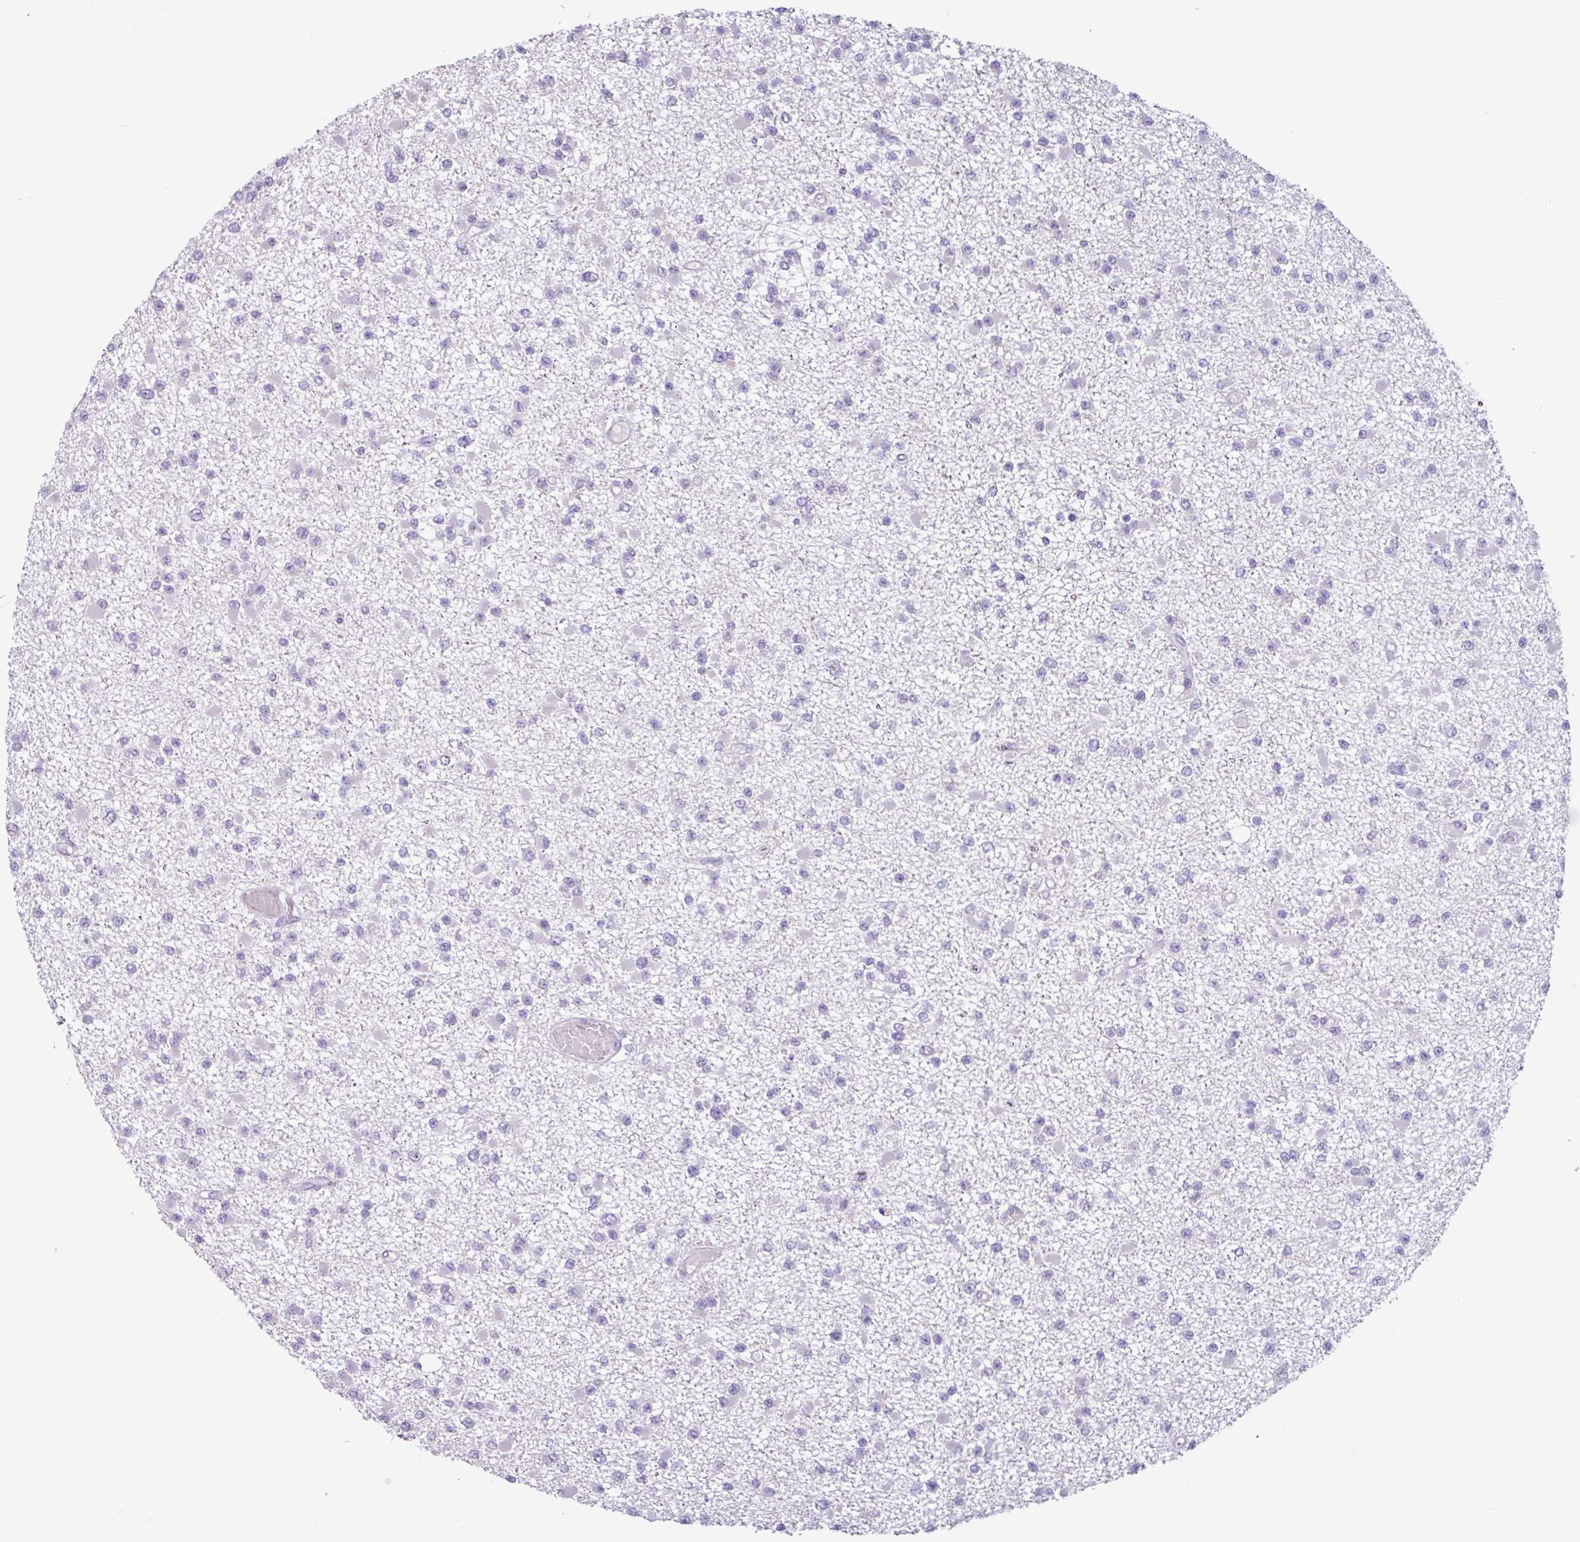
{"staining": {"intensity": "negative", "quantity": "none", "location": "none"}, "tissue": "glioma", "cell_type": "Tumor cells", "image_type": "cancer", "snomed": [{"axis": "morphology", "description": "Glioma, malignant, Low grade"}, {"axis": "topography", "description": "Brain"}], "caption": "Immunohistochemistry micrograph of malignant glioma (low-grade) stained for a protein (brown), which shows no positivity in tumor cells.", "gene": "ADGRE1", "patient": {"sex": "female", "age": 22}}